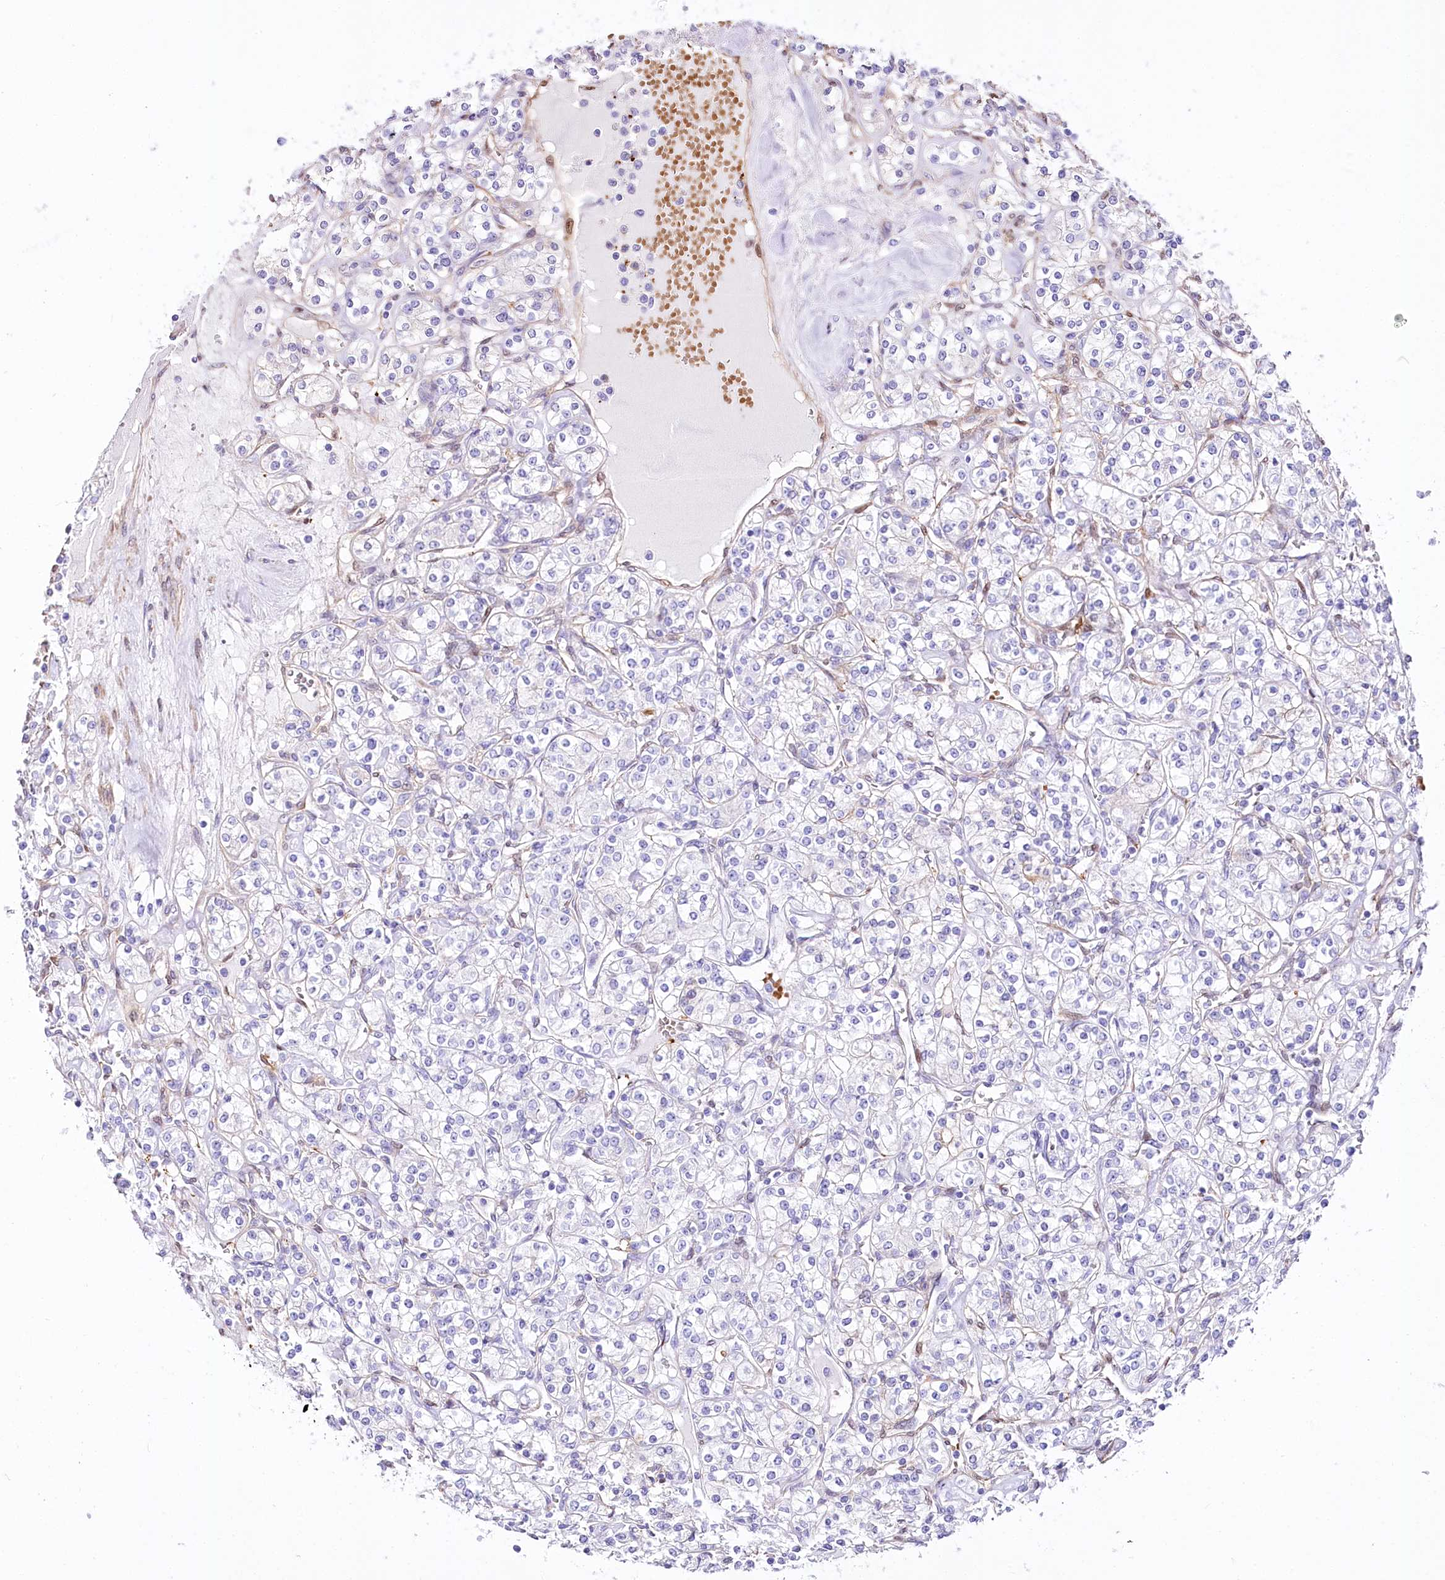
{"staining": {"intensity": "negative", "quantity": "none", "location": "none"}, "tissue": "renal cancer", "cell_type": "Tumor cells", "image_type": "cancer", "snomed": [{"axis": "morphology", "description": "Adenocarcinoma, NOS"}, {"axis": "topography", "description": "Kidney"}], "caption": "Tumor cells show no significant expression in renal cancer (adenocarcinoma). Nuclei are stained in blue.", "gene": "PTMS", "patient": {"sex": "male", "age": 77}}